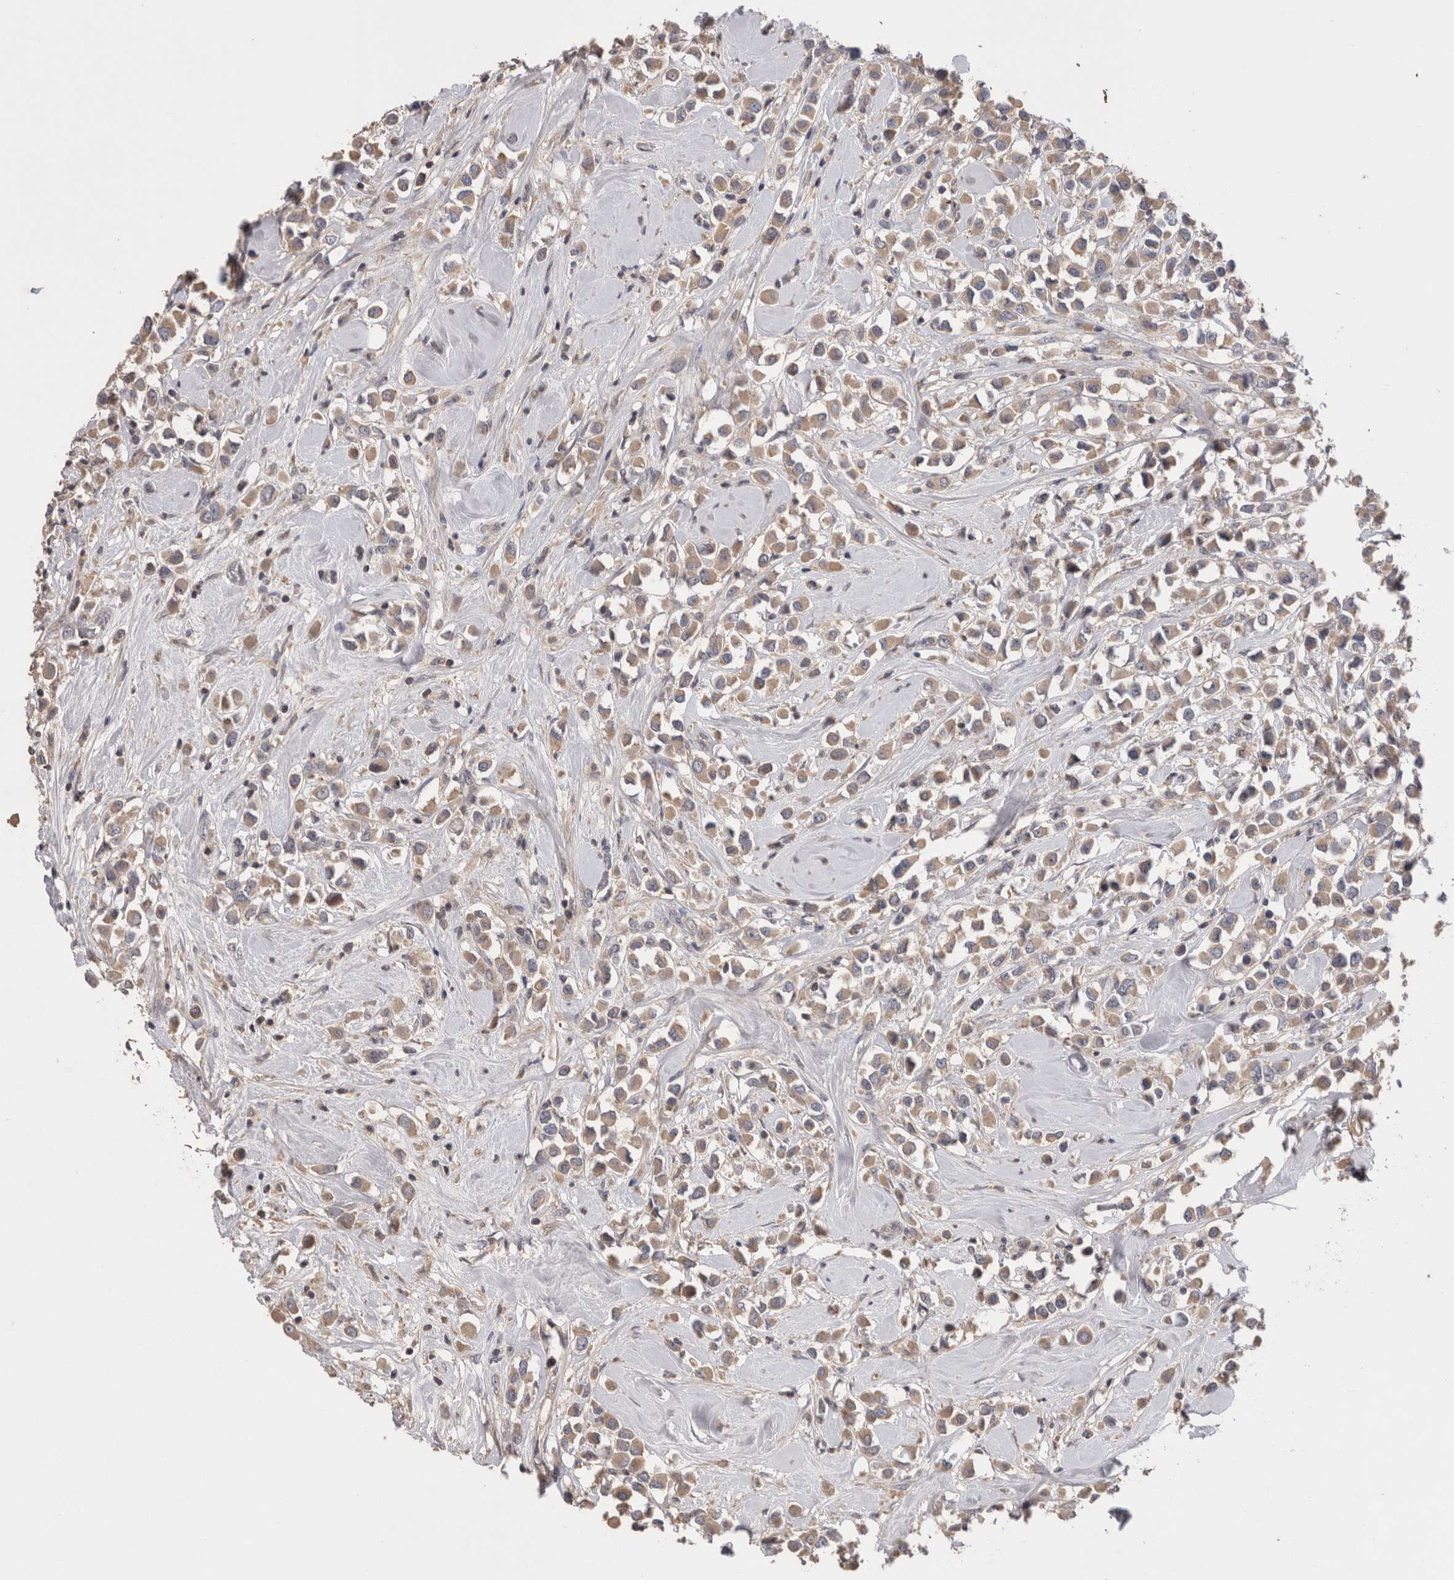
{"staining": {"intensity": "moderate", "quantity": ">75%", "location": "cytoplasmic/membranous"}, "tissue": "breast cancer", "cell_type": "Tumor cells", "image_type": "cancer", "snomed": [{"axis": "morphology", "description": "Duct carcinoma"}, {"axis": "topography", "description": "Breast"}], "caption": "A photomicrograph of breast cancer stained for a protein reveals moderate cytoplasmic/membranous brown staining in tumor cells. (IHC, brightfield microscopy, high magnification).", "gene": "OTOR", "patient": {"sex": "female", "age": 61}}